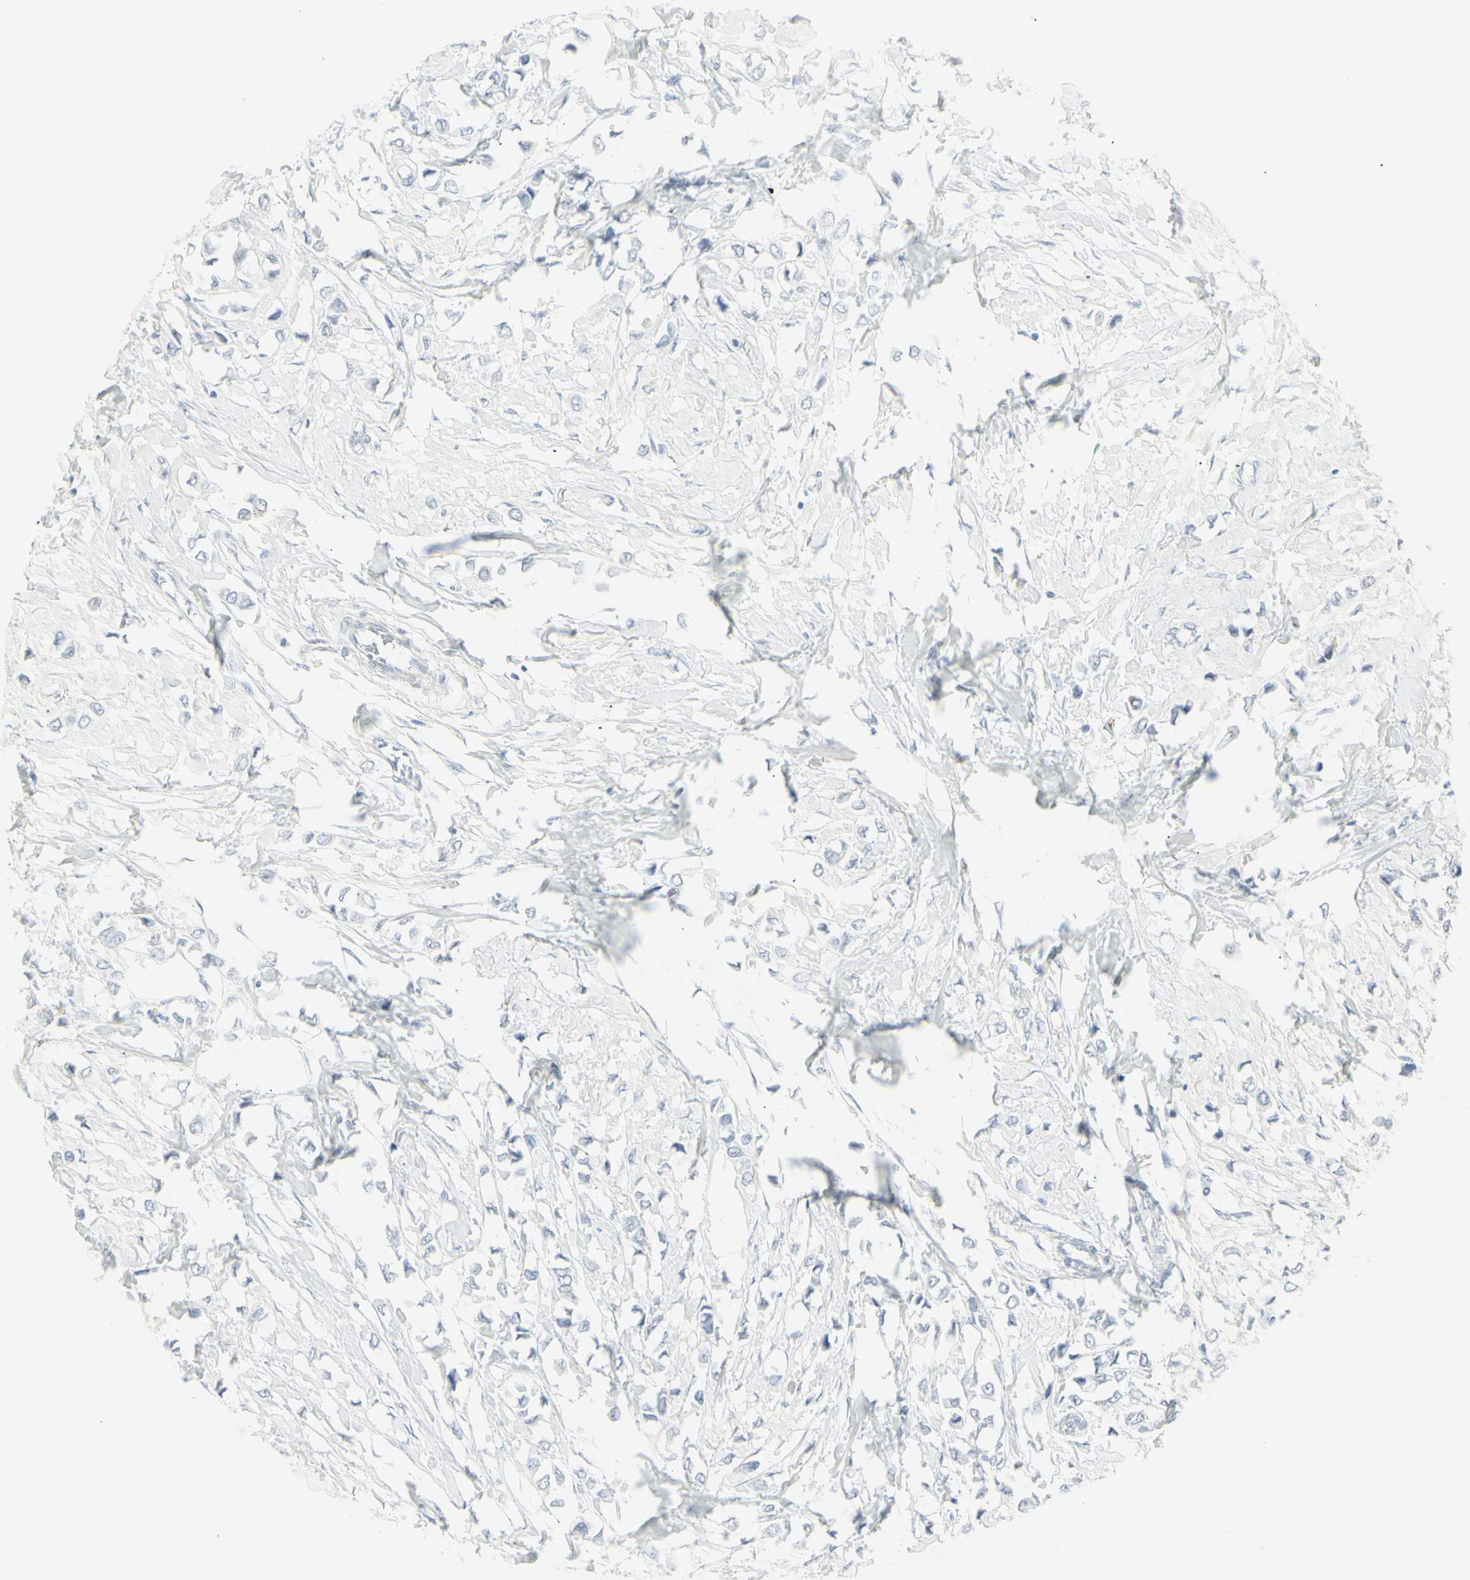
{"staining": {"intensity": "negative", "quantity": "none", "location": "none"}, "tissue": "breast cancer", "cell_type": "Tumor cells", "image_type": "cancer", "snomed": [{"axis": "morphology", "description": "Lobular carcinoma"}, {"axis": "topography", "description": "Breast"}], "caption": "This is a micrograph of immunohistochemistry (IHC) staining of lobular carcinoma (breast), which shows no expression in tumor cells.", "gene": "YBX2", "patient": {"sex": "female", "age": 51}}